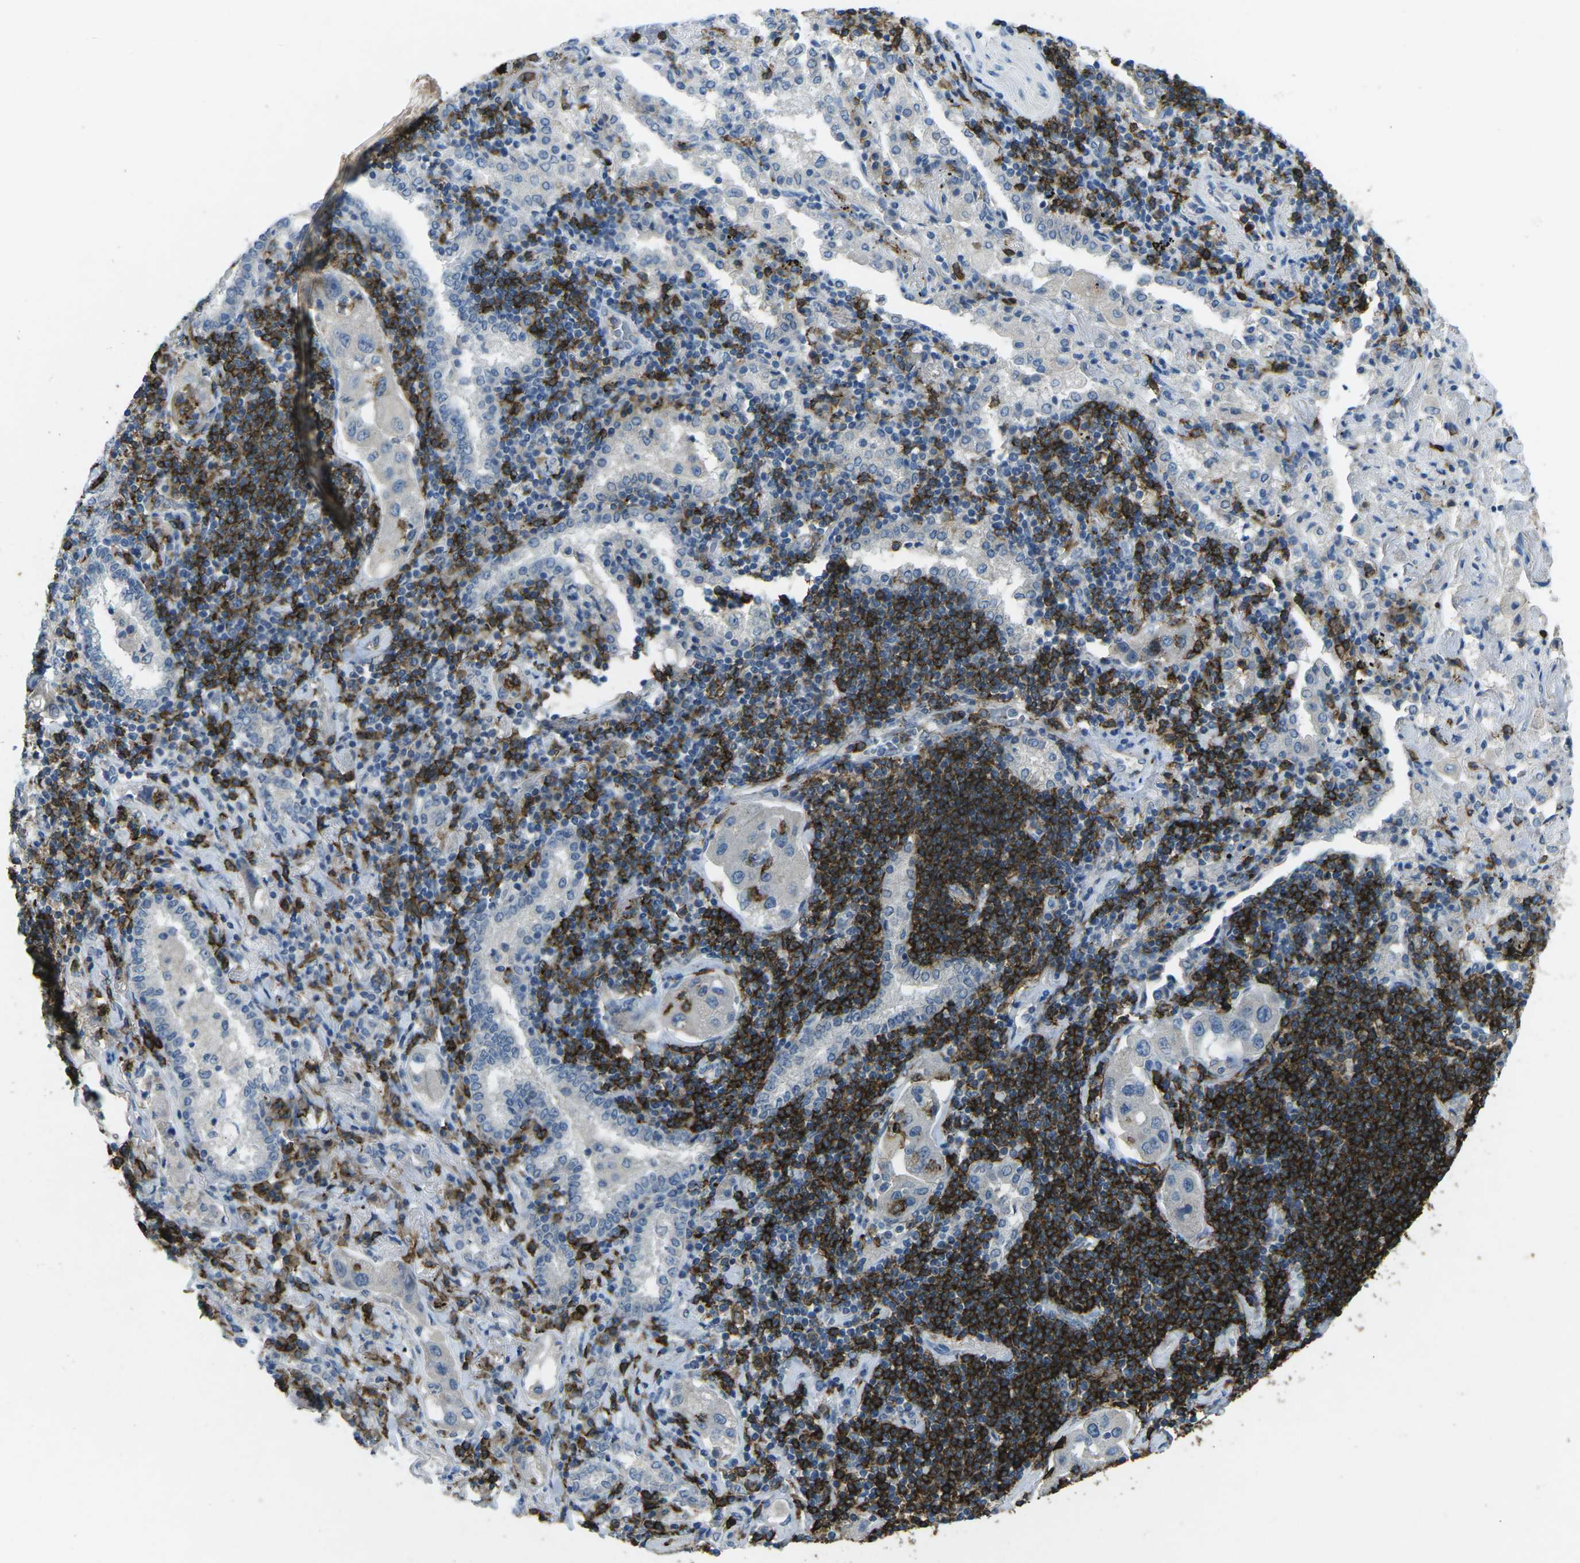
{"staining": {"intensity": "negative", "quantity": "none", "location": "none"}, "tissue": "lung cancer", "cell_type": "Tumor cells", "image_type": "cancer", "snomed": [{"axis": "morphology", "description": "Adenocarcinoma, NOS"}, {"axis": "topography", "description": "Lung"}], "caption": "Immunohistochemistry histopathology image of human lung cancer stained for a protein (brown), which exhibits no expression in tumor cells. The staining is performed using DAB brown chromogen with nuclei counter-stained in using hematoxylin.", "gene": "CD19", "patient": {"sex": "female", "age": 65}}